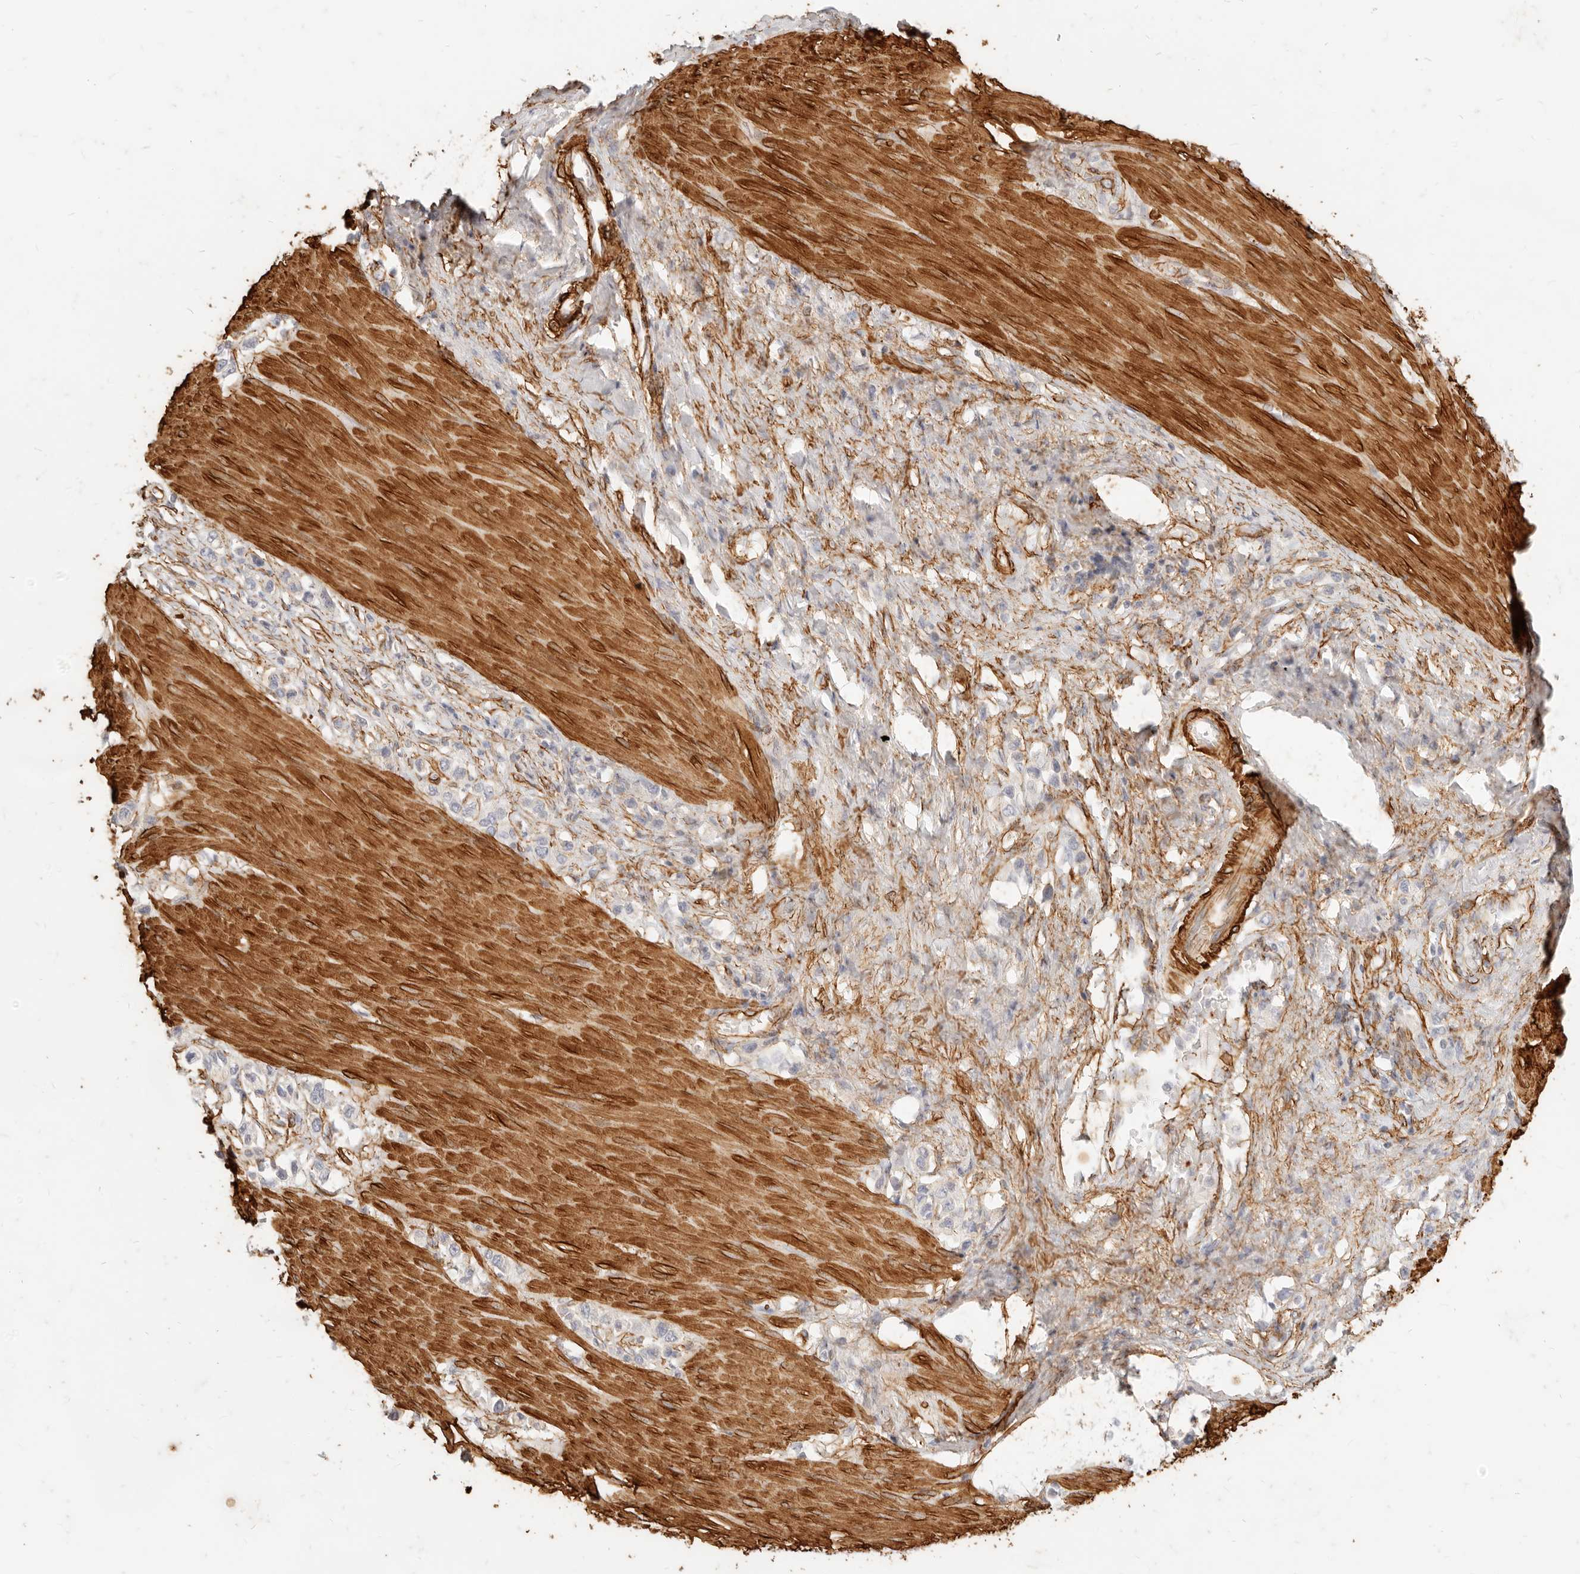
{"staining": {"intensity": "negative", "quantity": "none", "location": "none"}, "tissue": "stomach cancer", "cell_type": "Tumor cells", "image_type": "cancer", "snomed": [{"axis": "morphology", "description": "Adenocarcinoma, NOS"}, {"axis": "topography", "description": "Stomach"}], "caption": "This is an IHC image of stomach cancer. There is no positivity in tumor cells.", "gene": "TMTC2", "patient": {"sex": "female", "age": 65}}